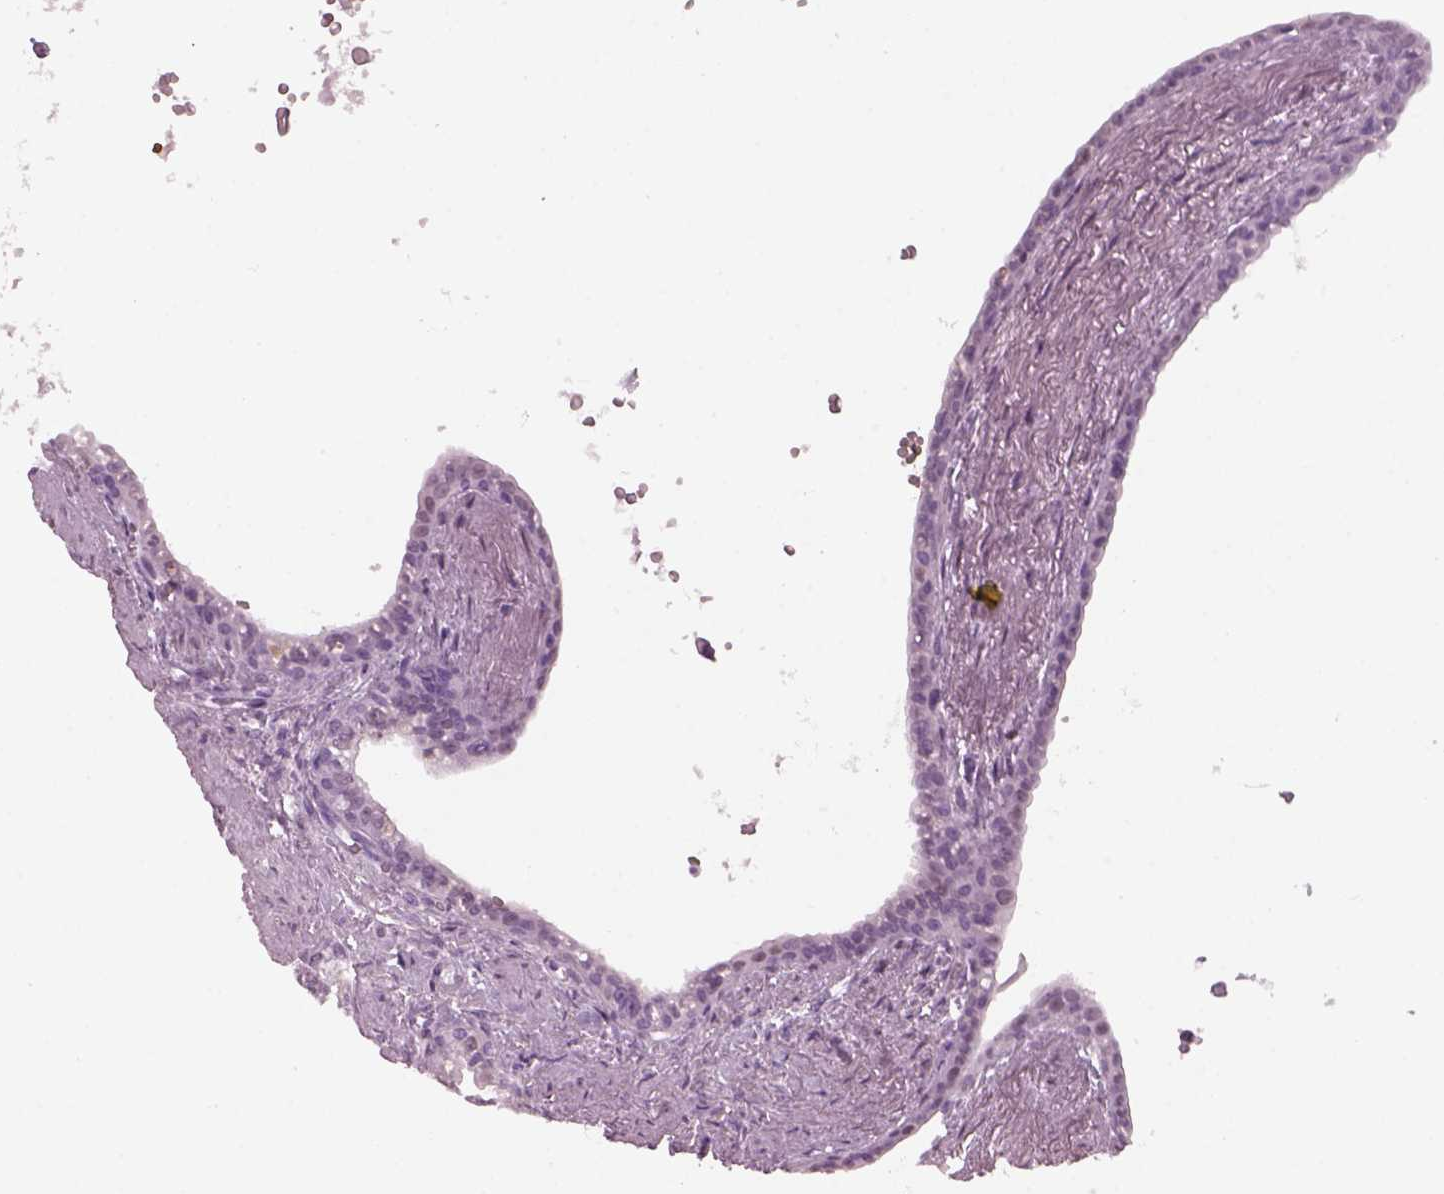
{"staining": {"intensity": "negative", "quantity": "none", "location": "none"}, "tissue": "seminal vesicle", "cell_type": "Glandular cells", "image_type": "normal", "snomed": [{"axis": "morphology", "description": "Normal tissue, NOS"}, {"axis": "morphology", "description": "Urothelial carcinoma, NOS"}, {"axis": "topography", "description": "Urinary bladder"}, {"axis": "topography", "description": "Seminal veicle"}], "caption": "Glandular cells show no significant positivity in unremarkable seminal vesicle. (DAB (3,3'-diaminobenzidine) IHC visualized using brightfield microscopy, high magnification).", "gene": "KRTAP3", "patient": {"sex": "male", "age": 76}}